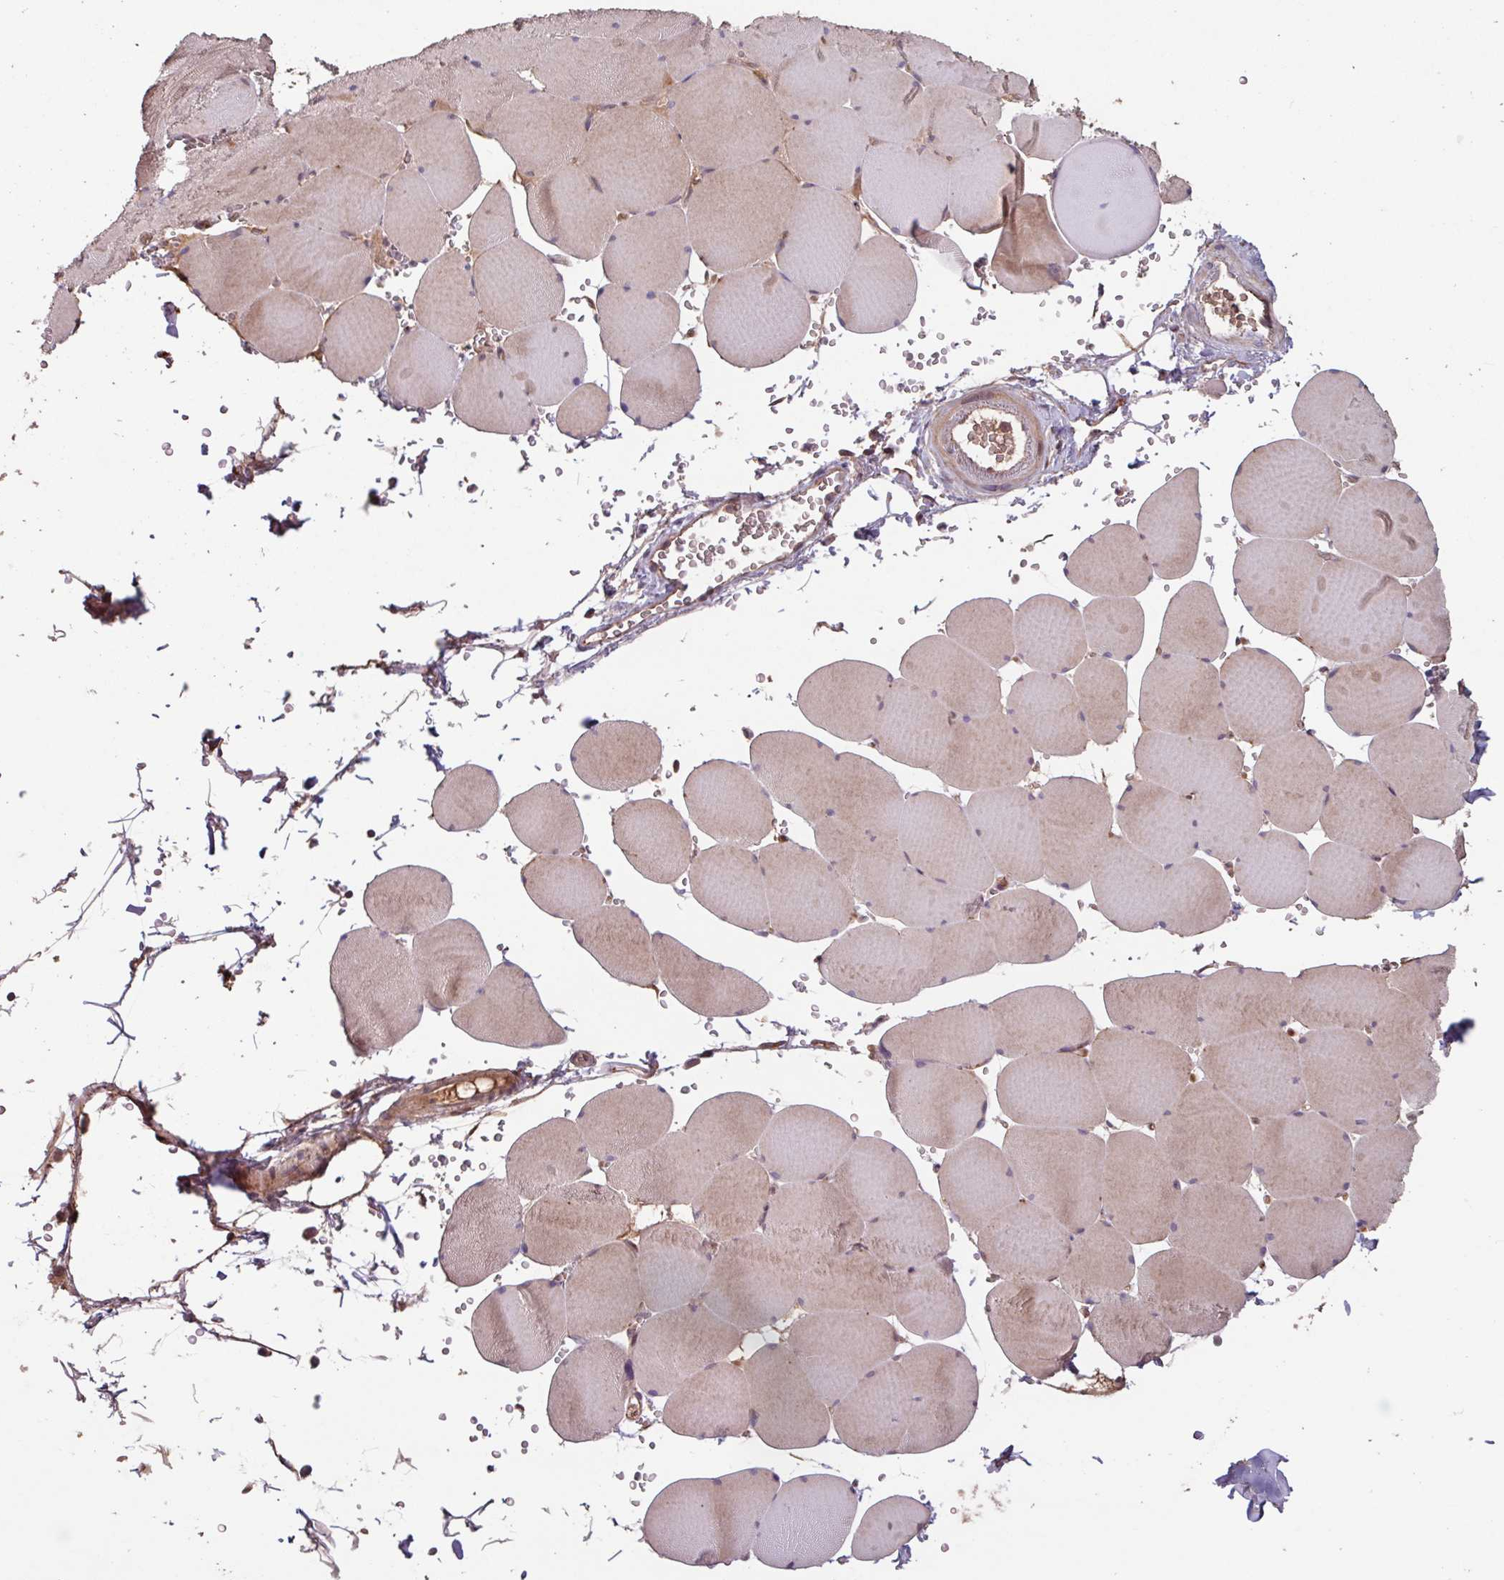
{"staining": {"intensity": "moderate", "quantity": ">75%", "location": "cytoplasmic/membranous"}, "tissue": "skeletal muscle", "cell_type": "Myocytes", "image_type": "normal", "snomed": [{"axis": "morphology", "description": "Normal tissue, NOS"}, {"axis": "topography", "description": "Skeletal muscle"}, {"axis": "topography", "description": "Head-Neck"}], "caption": "Approximately >75% of myocytes in benign human skeletal muscle exhibit moderate cytoplasmic/membranous protein staining as visualized by brown immunohistochemical staining.", "gene": "TMEM88", "patient": {"sex": "male", "age": 66}}